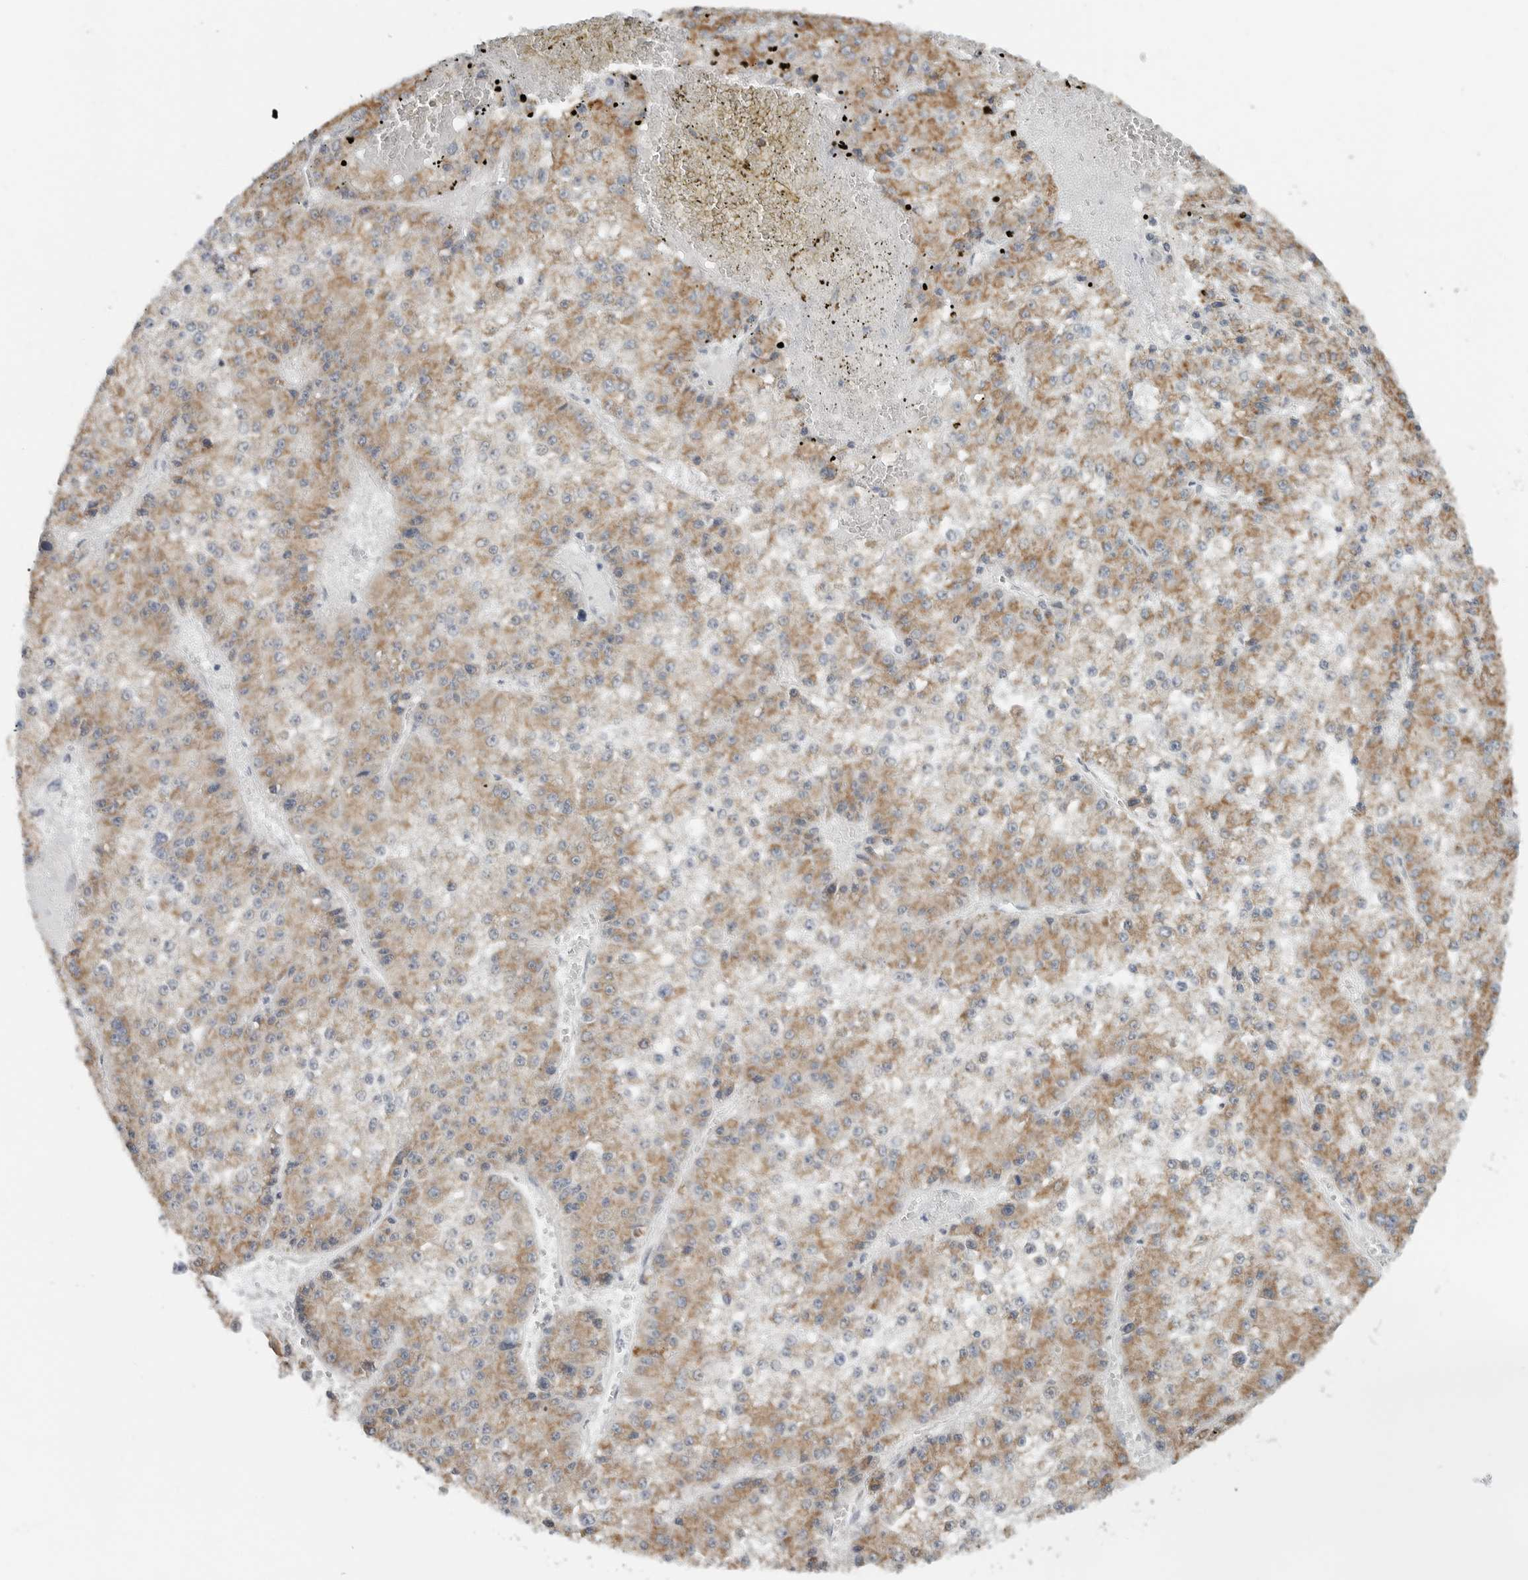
{"staining": {"intensity": "moderate", "quantity": ">75%", "location": "cytoplasmic/membranous"}, "tissue": "liver cancer", "cell_type": "Tumor cells", "image_type": "cancer", "snomed": [{"axis": "morphology", "description": "Carcinoma, Hepatocellular, NOS"}, {"axis": "topography", "description": "Liver"}], "caption": "IHC micrograph of liver hepatocellular carcinoma stained for a protein (brown), which reveals medium levels of moderate cytoplasmic/membranous positivity in approximately >75% of tumor cells.", "gene": "IL12RB2", "patient": {"sex": "female", "age": 73}}